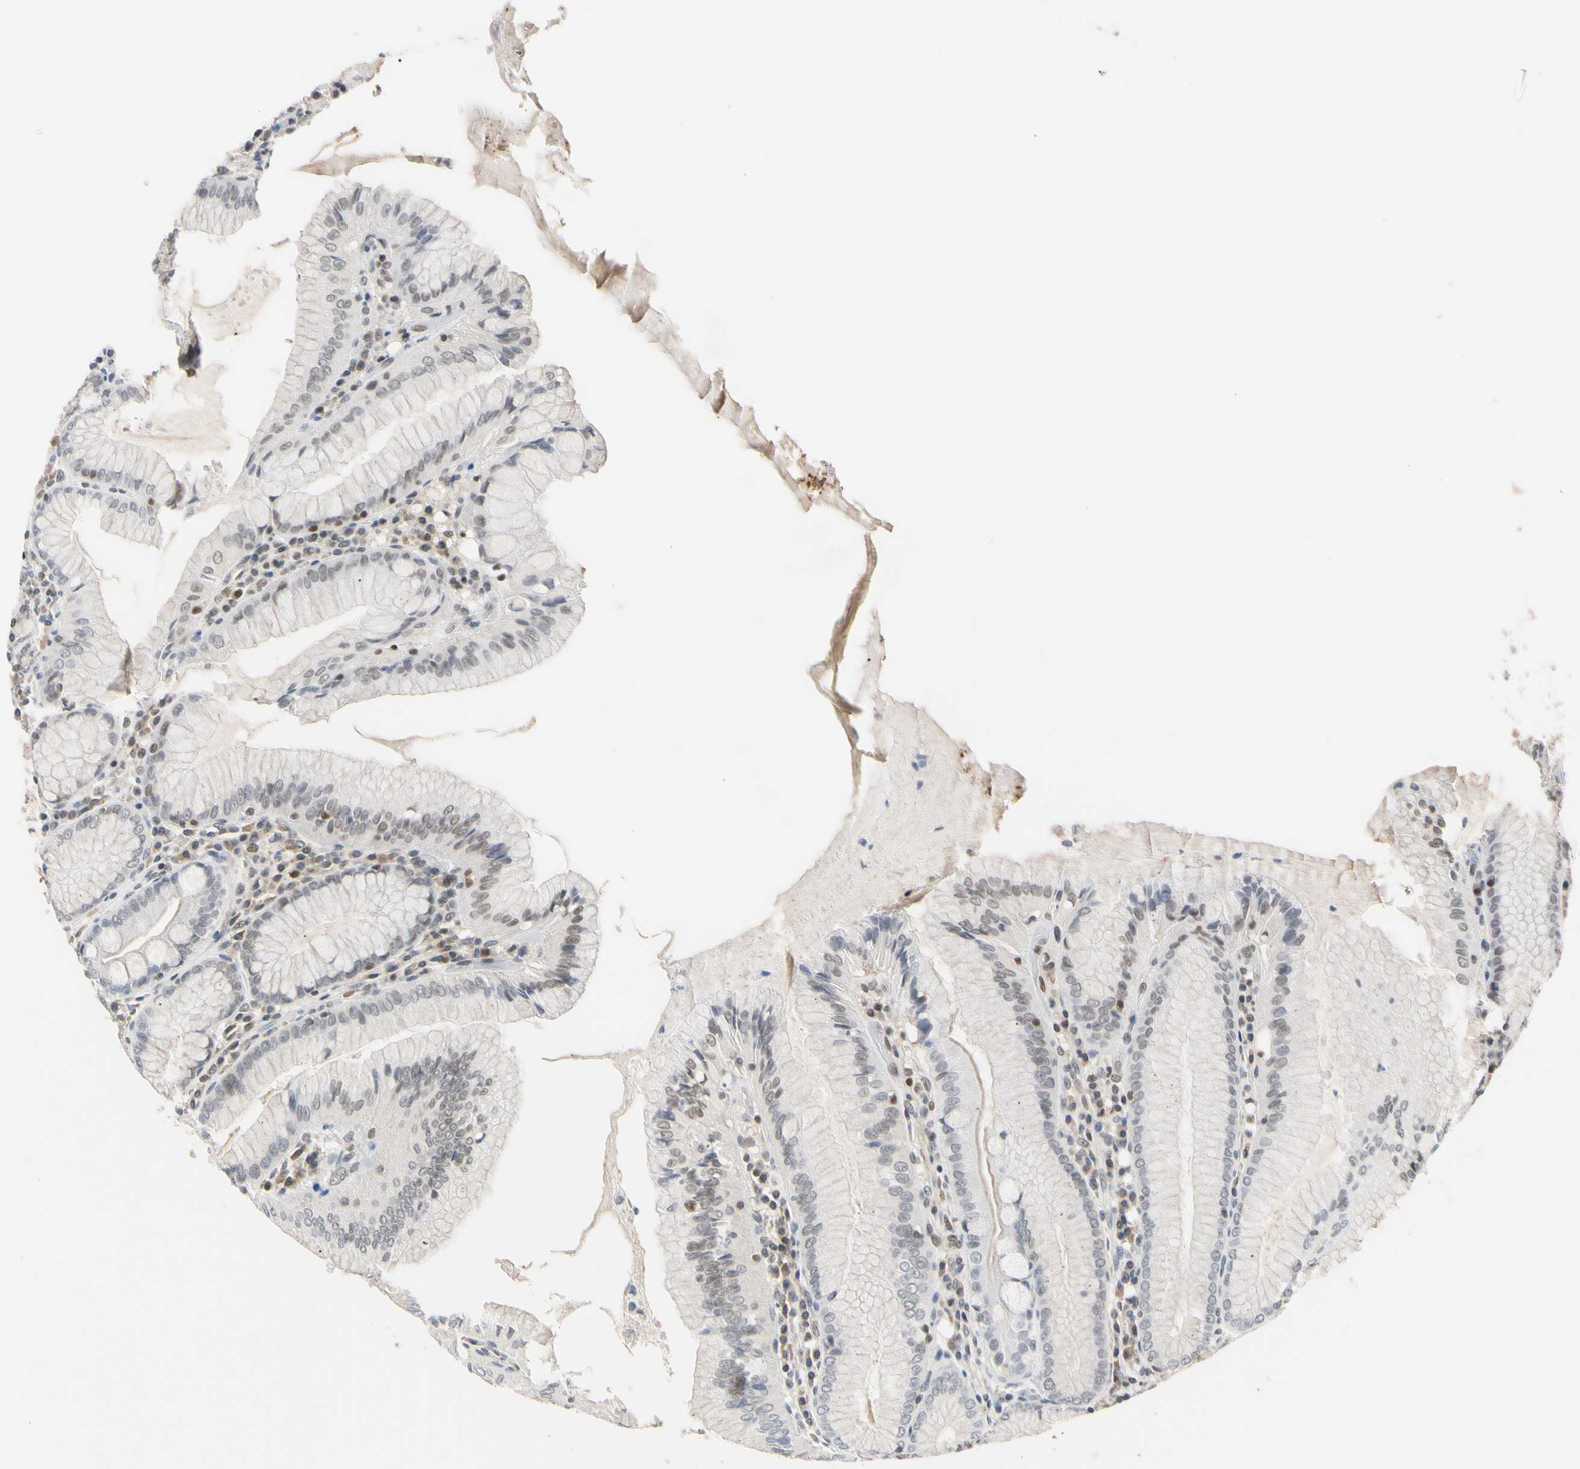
{"staining": {"intensity": "weak", "quantity": "25%-75%", "location": "cytoplasmic/membranous"}, "tissue": "stomach", "cell_type": "Glandular cells", "image_type": "normal", "snomed": [{"axis": "morphology", "description": "Normal tissue, NOS"}, {"axis": "topography", "description": "Stomach, lower"}], "caption": "A low amount of weak cytoplasmic/membranous staining is identified in approximately 25%-75% of glandular cells in unremarkable stomach. (DAB (3,3'-diaminobenzidine) IHC, brown staining for protein, blue staining for nuclei).", "gene": "UBE2I", "patient": {"sex": "female", "age": 76}}